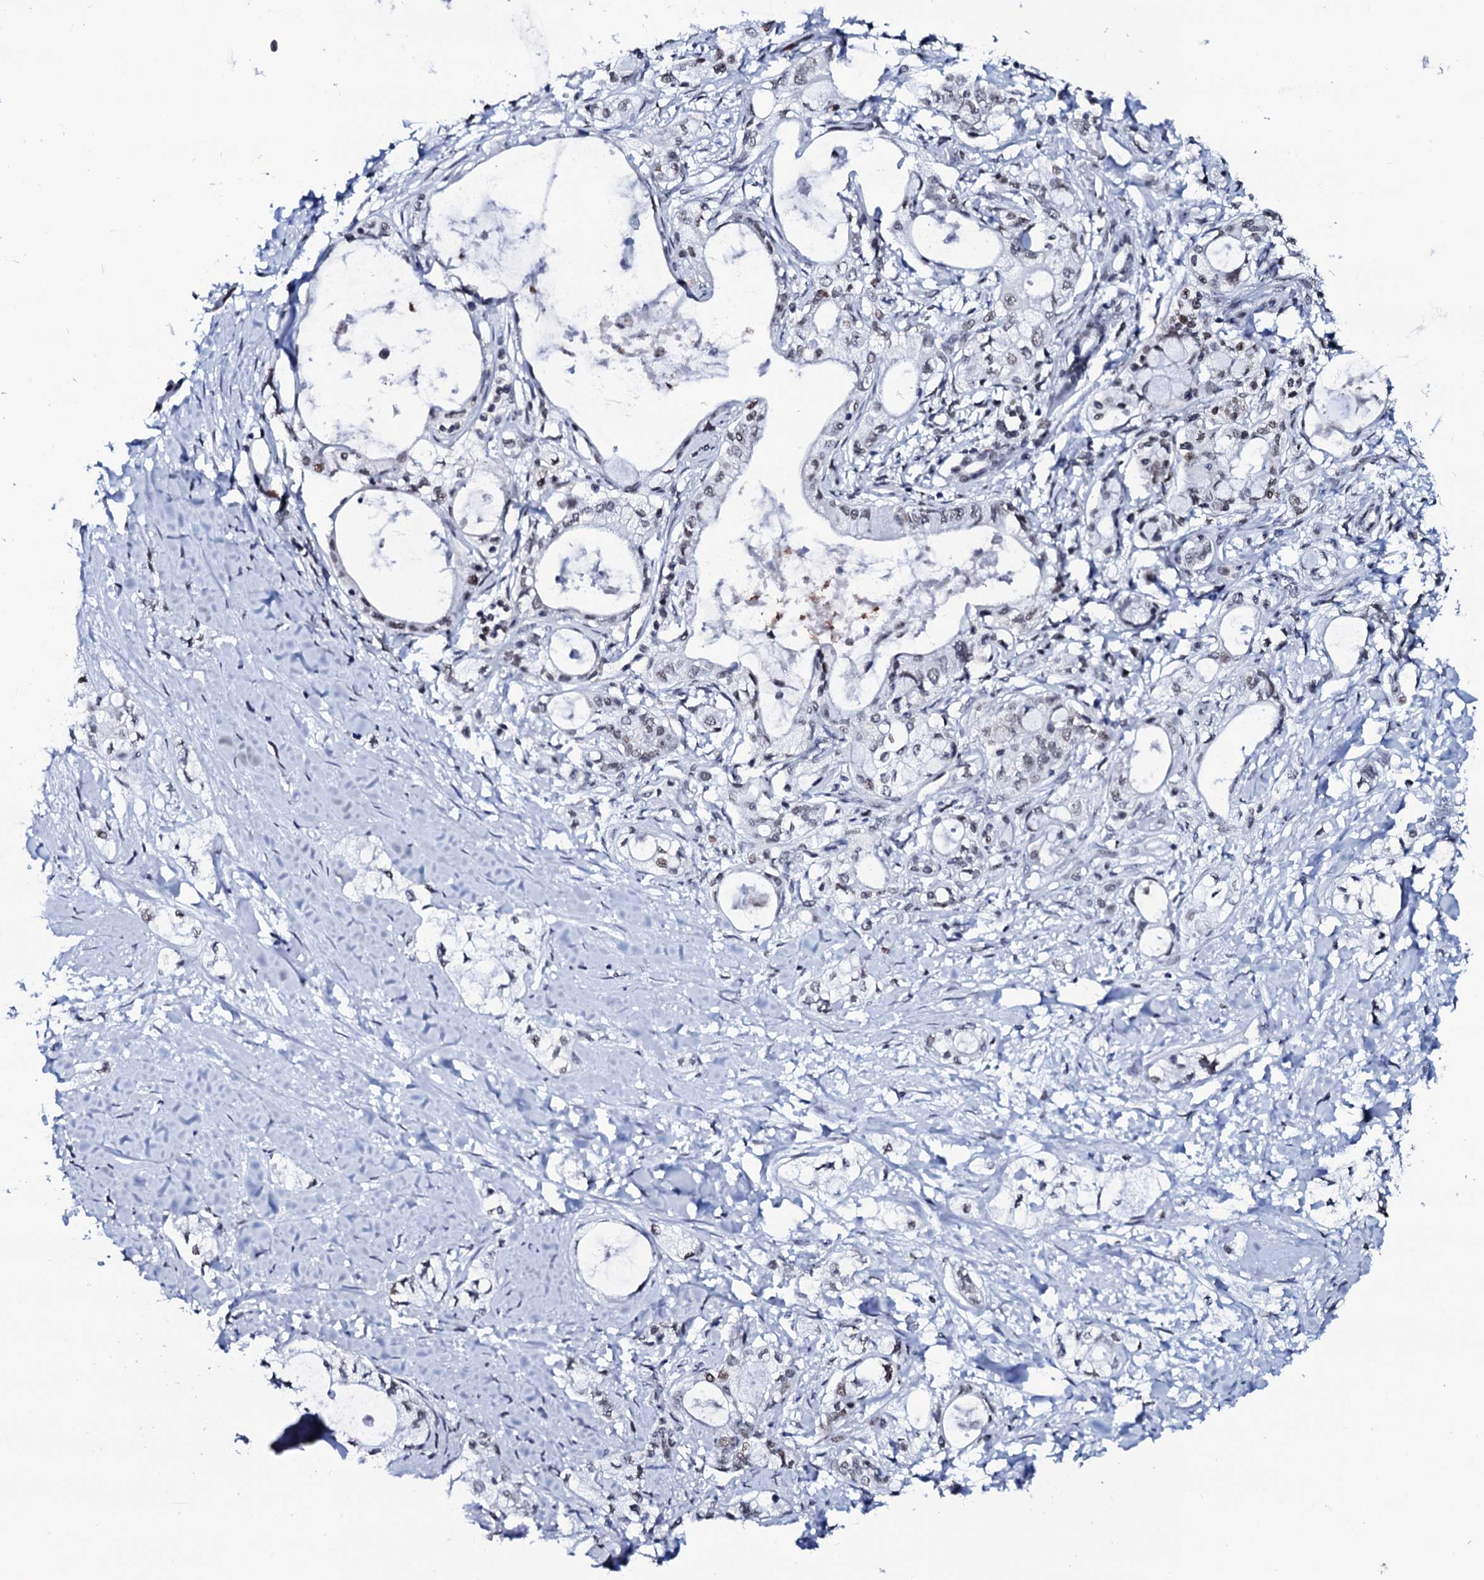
{"staining": {"intensity": "negative", "quantity": "none", "location": "none"}, "tissue": "pancreatic cancer", "cell_type": "Tumor cells", "image_type": "cancer", "snomed": [{"axis": "morphology", "description": "Adenocarcinoma, NOS"}, {"axis": "topography", "description": "Pancreas"}], "caption": "This is an immunohistochemistry (IHC) photomicrograph of pancreatic adenocarcinoma. There is no positivity in tumor cells.", "gene": "SPATA19", "patient": {"sex": "male", "age": 70}}